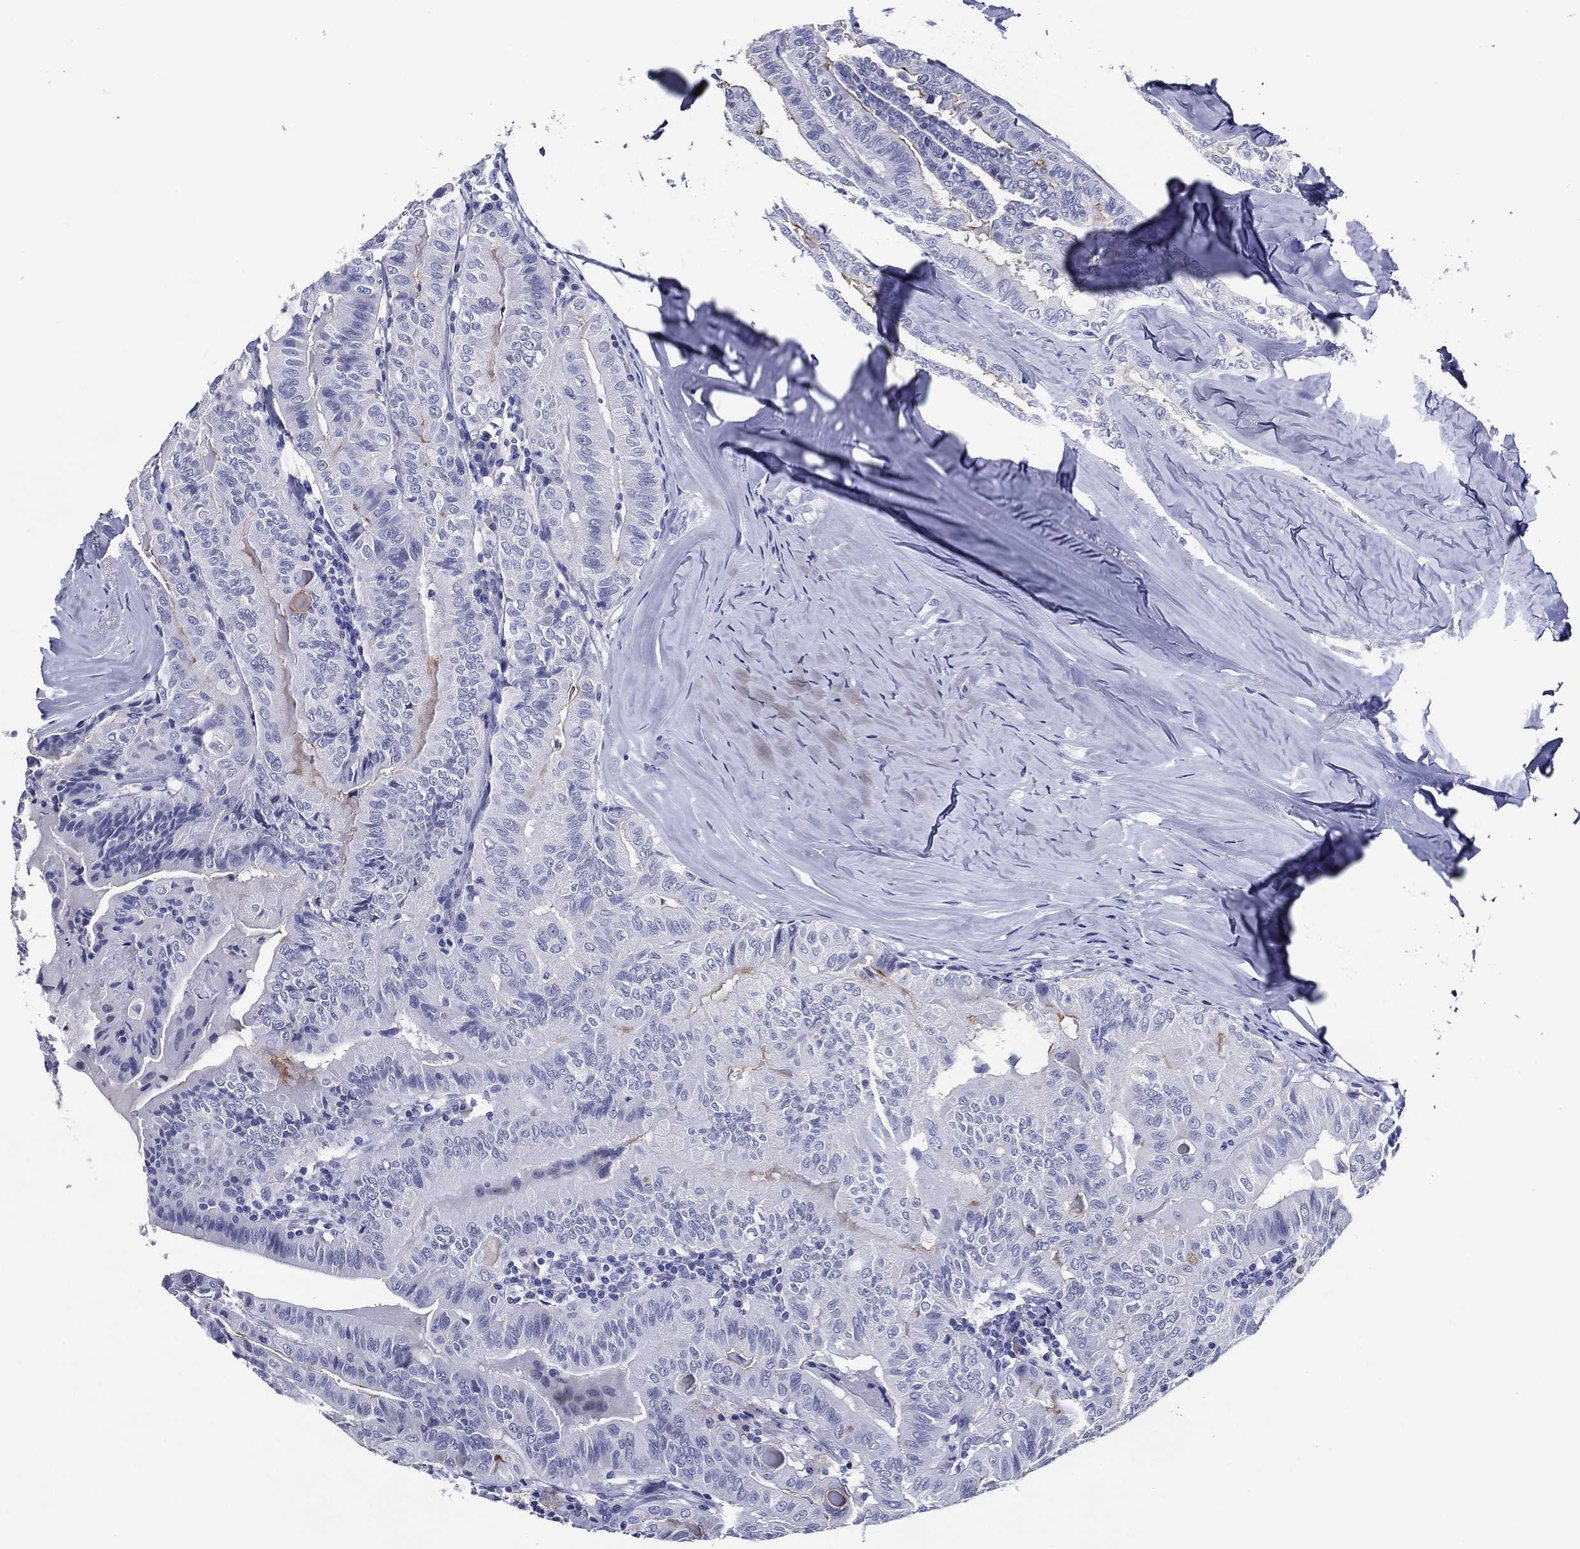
{"staining": {"intensity": "weak", "quantity": "<25%", "location": "cytoplasmic/membranous"}, "tissue": "thyroid cancer", "cell_type": "Tumor cells", "image_type": "cancer", "snomed": [{"axis": "morphology", "description": "Papillary adenocarcinoma, NOS"}, {"axis": "topography", "description": "Thyroid gland"}], "caption": "IHC of human papillary adenocarcinoma (thyroid) shows no expression in tumor cells. (DAB IHC visualized using brightfield microscopy, high magnification).", "gene": "ACE2", "patient": {"sex": "female", "age": 68}}